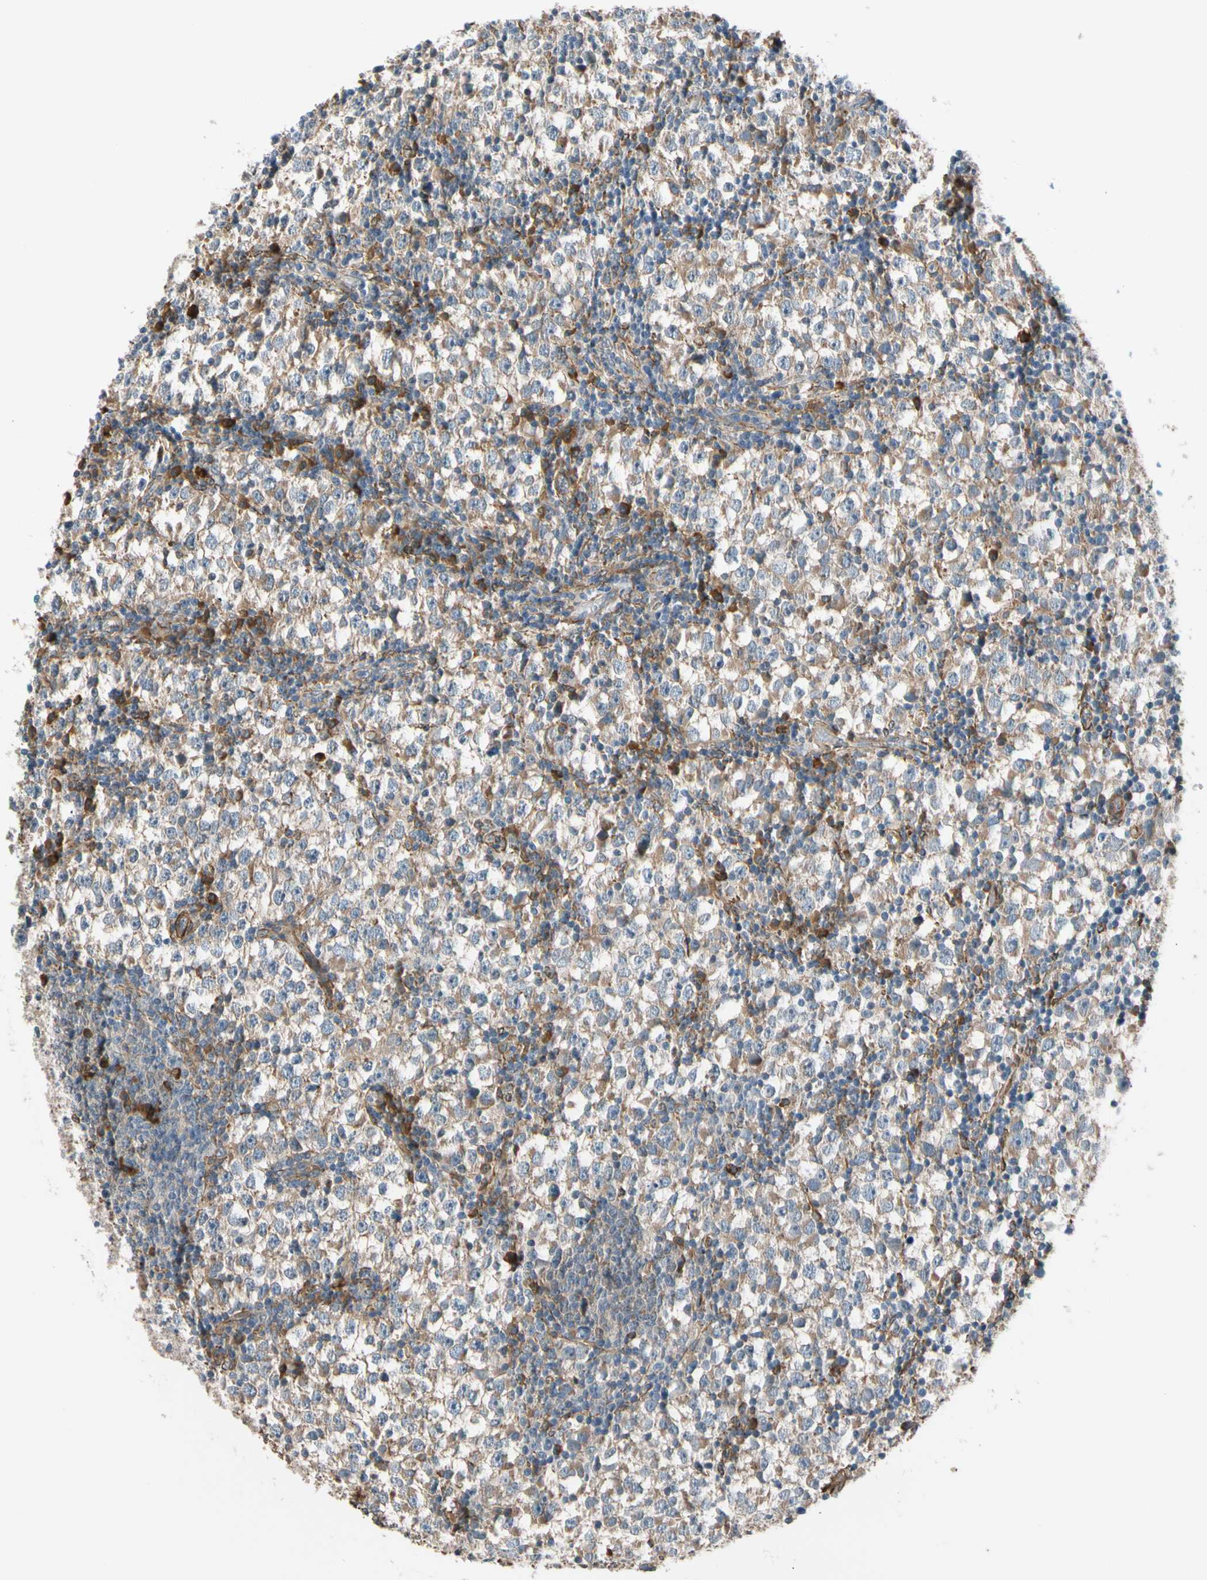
{"staining": {"intensity": "moderate", "quantity": "25%-75%", "location": "cytoplasmic/membranous"}, "tissue": "testis cancer", "cell_type": "Tumor cells", "image_type": "cancer", "snomed": [{"axis": "morphology", "description": "Seminoma, NOS"}, {"axis": "topography", "description": "Testis"}], "caption": "A medium amount of moderate cytoplasmic/membranous positivity is identified in approximately 25%-75% of tumor cells in testis seminoma tissue.", "gene": "LIMK2", "patient": {"sex": "male", "age": 65}}